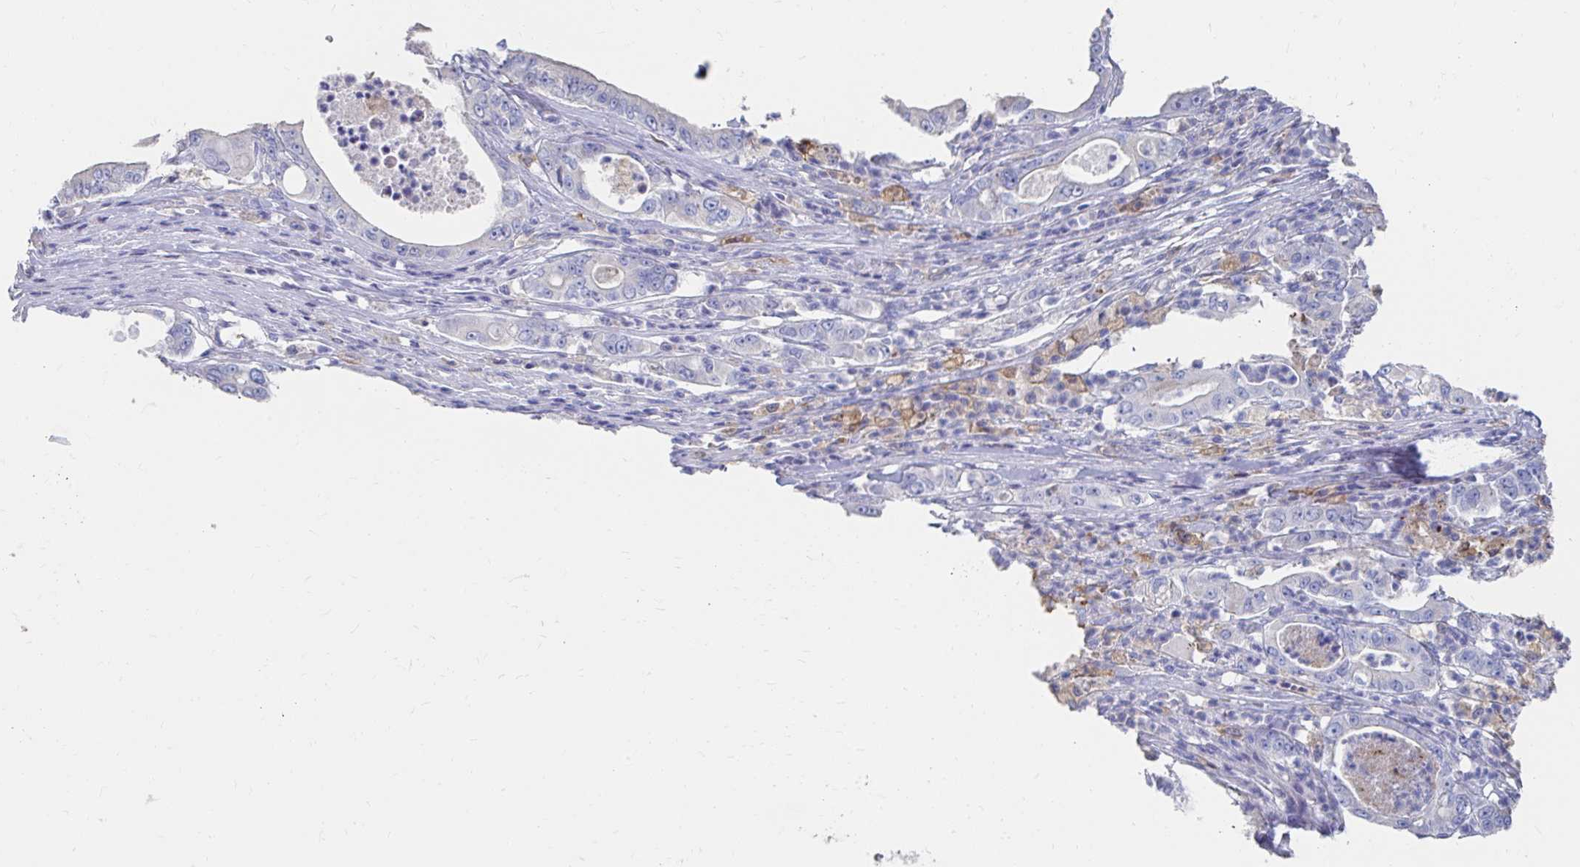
{"staining": {"intensity": "negative", "quantity": "none", "location": "none"}, "tissue": "pancreatic cancer", "cell_type": "Tumor cells", "image_type": "cancer", "snomed": [{"axis": "morphology", "description": "Adenocarcinoma, NOS"}, {"axis": "topography", "description": "Pancreas"}], "caption": "IHC micrograph of adenocarcinoma (pancreatic) stained for a protein (brown), which reveals no positivity in tumor cells. Nuclei are stained in blue.", "gene": "LAMC3", "patient": {"sex": "male", "age": 71}}